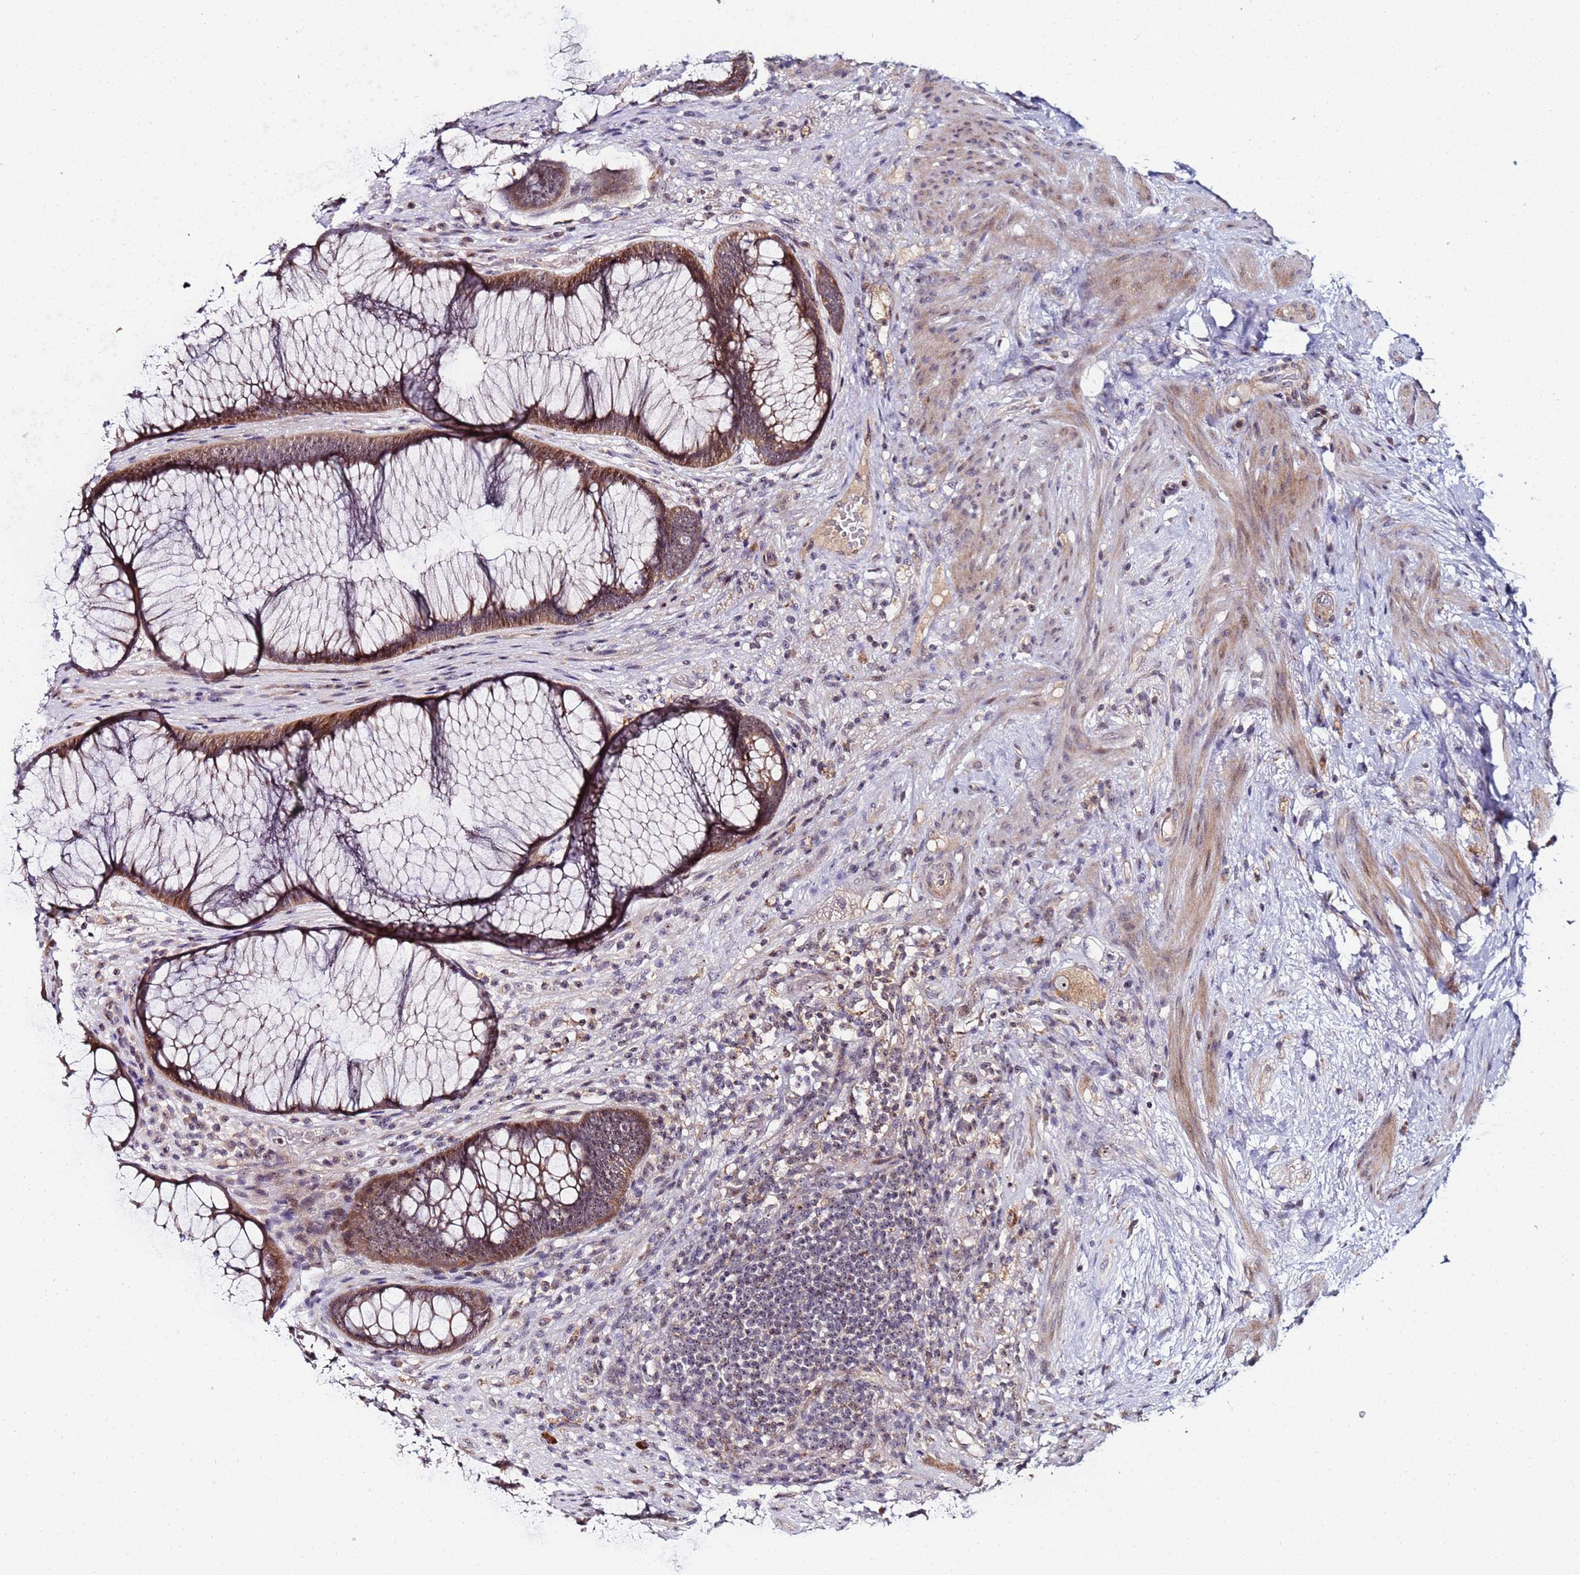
{"staining": {"intensity": "moderate", "quantity": ">75%", "location": "cytoplasmic/membranous,nuclear"}, "tissue": "rectum", "cell_type": "Glandular cells", "image_type": "normal", "snomed": [{"axis": "morphology", "description": "Normal tissue, NOS"}, {"axis": "topography", "description": "Rectum"}], "caption": "Immunohistochemistry photomicrograph of unremarkable rectum: human rectum stained using immunohistochemistry (IHC) displays medium levels of moderate protein expression localized specifically in the cytoplasmic/membranous,nuclear of glandular cells, appearing as a cytoplasmic/membranous,nuclear brown color.", "gene": "KRI1", "patient": {"sex": "male", "age": 51}}